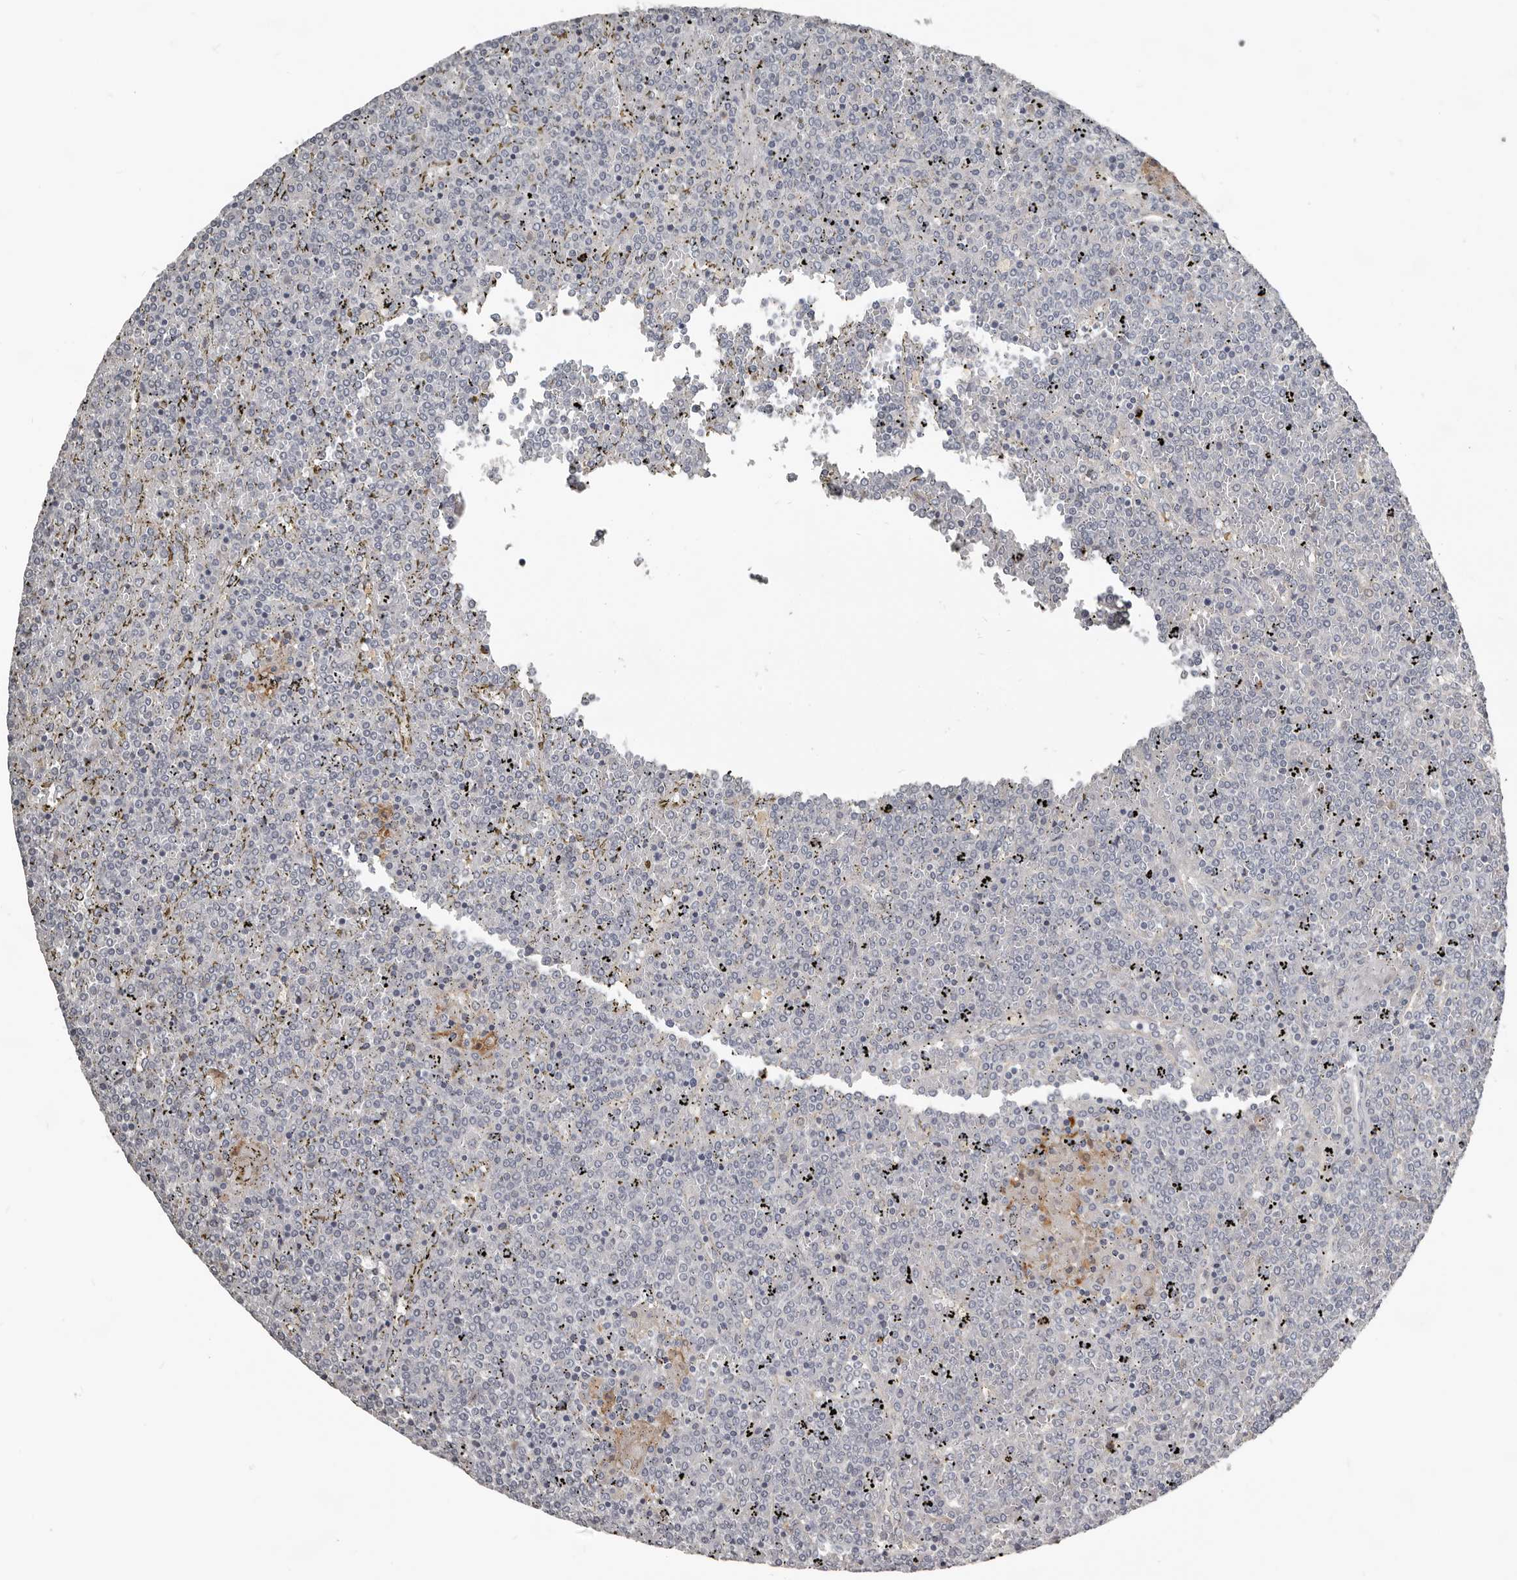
{"staining": {"intensity": "negative", "quantity": "none", "location": "none"}, "tissue": "lymphoma", "cell_type": "Tumor cells", "image_type": "cancer", "snomed": [{"axis": "morphology", "description": "Malignant lymphoma, non-Hodgkin's type, Low grade"}, {"axis": "topography", "description": "Spleen"}], "caption": "Human lymphoma stained for a protein using IHC demonstrates no staining in tumor cells.", "gene": "KCNJ8", "patient": {"sex": "female", "age": 19}}